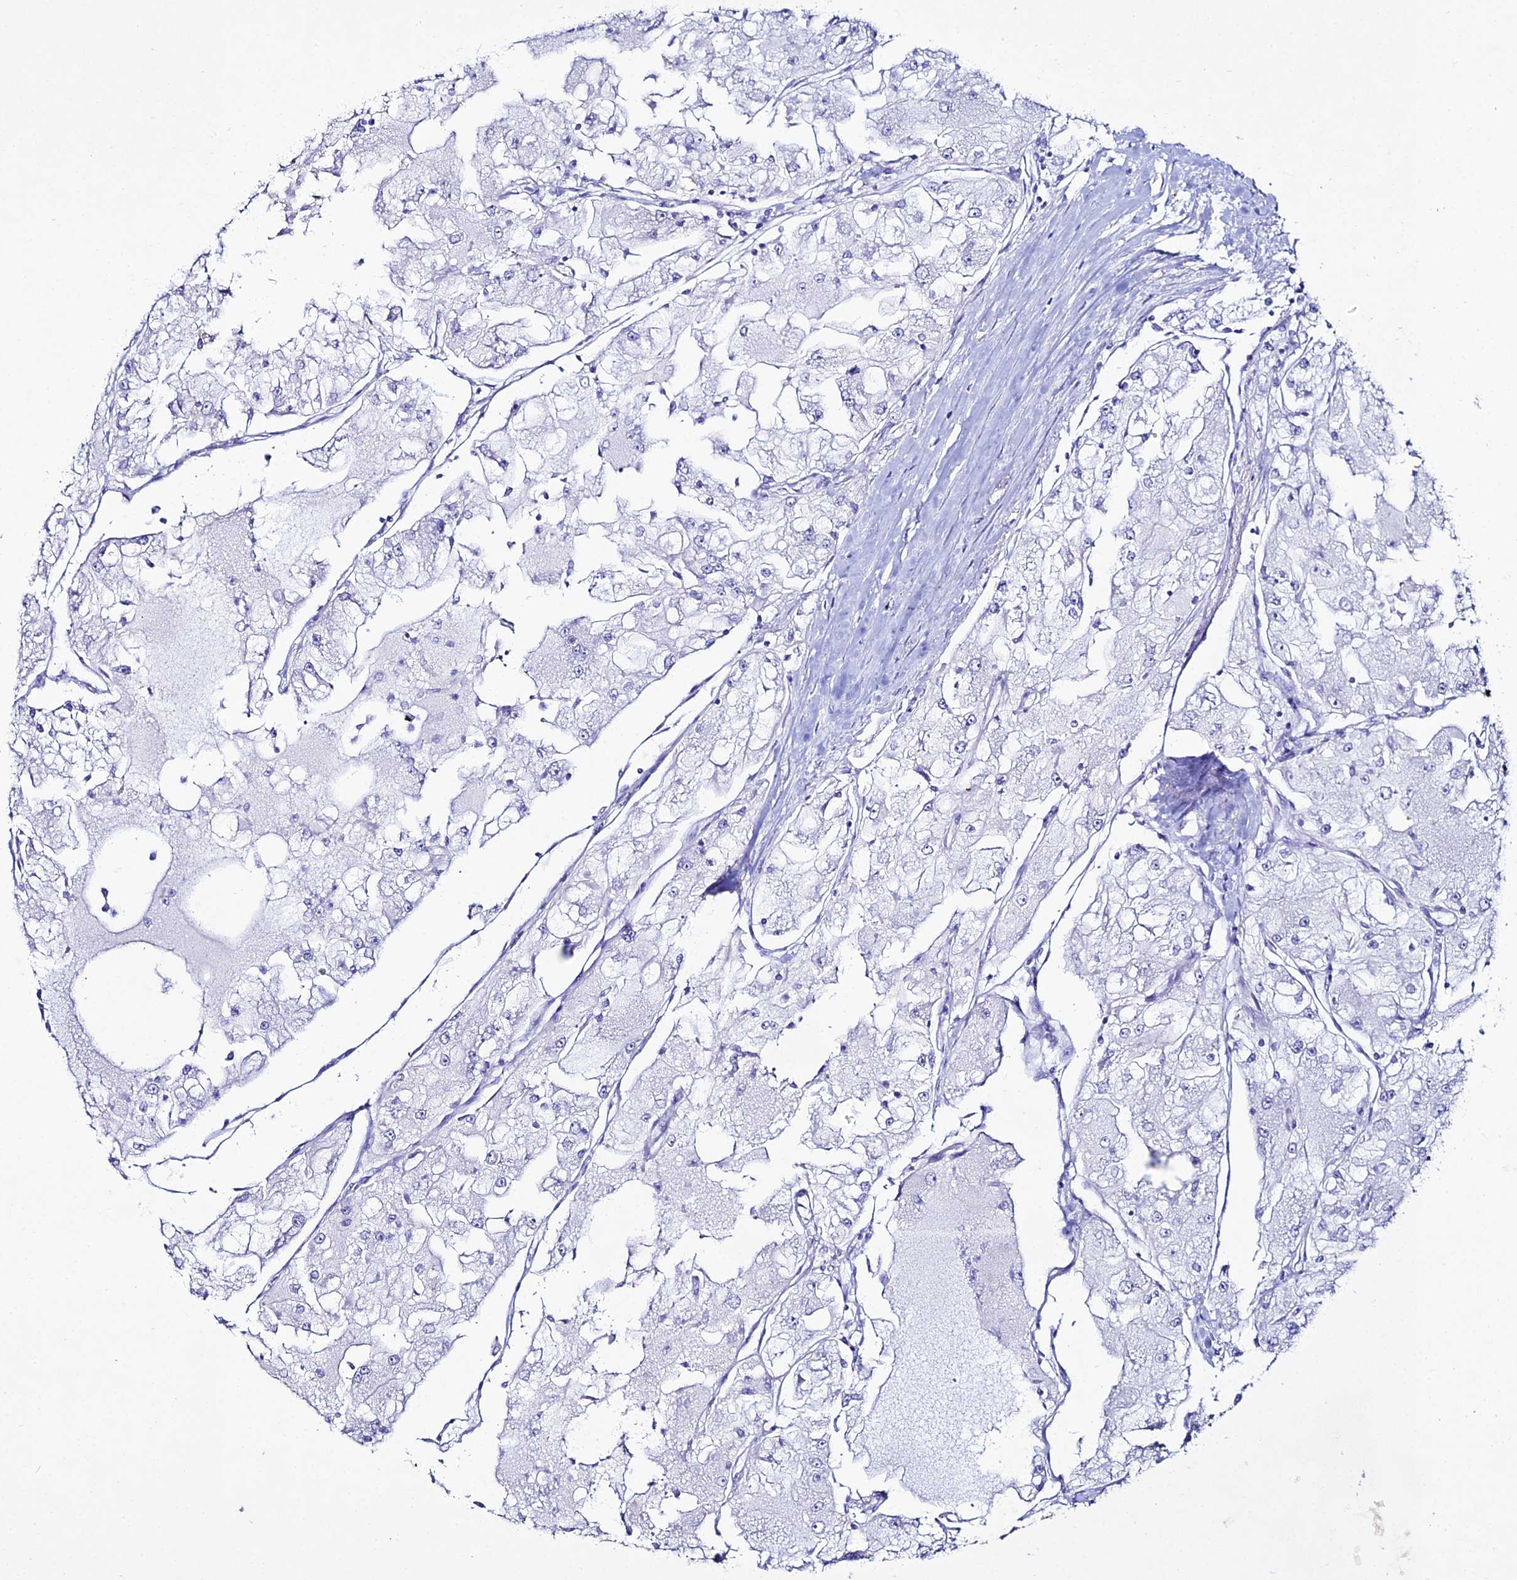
{"staining": {"intensity": "negative", "quantity": "none", "location": "none"}, "tissue": "renal cancer", "cell_type": "Tumor cells", "image_type": "cancer", "snomed": [{"axis": "morphology", "description": "Adenocarcinoma, NOS"}, {"axis": "topography", "description": "Kidney"}], "caption": "A high-resolution photomicrograph shows immunohistochemistry staining of adenocarcinoma (renal), which displays no significant staining in tumor cells. (Brightfield microscopy of DAB (3,3'-diaminobenzidine) immunohistochemistry (IHC) at high magnification).", "gene": "DHX34", "patient": {"sex": "female", "age": 72}}